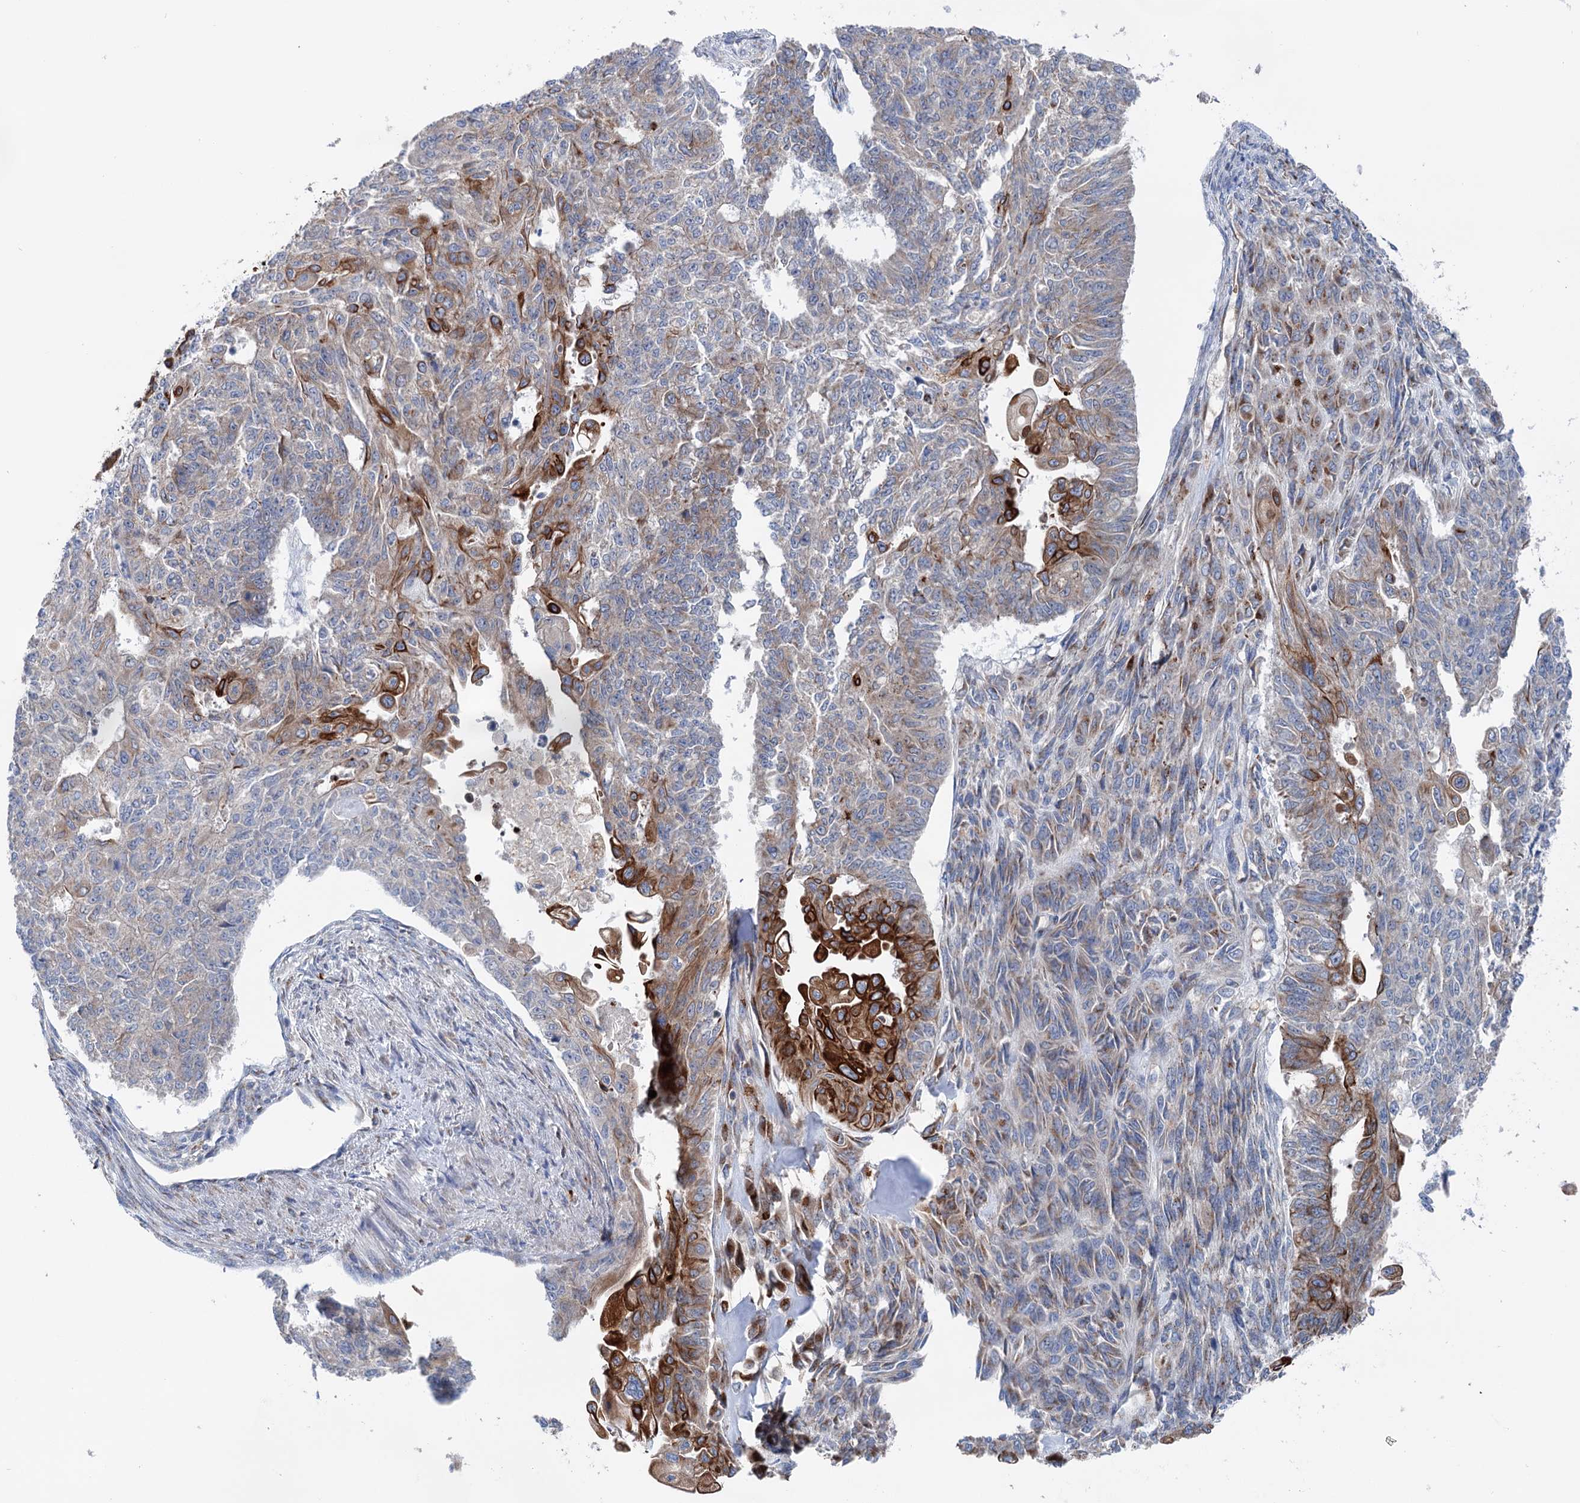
{"staining": {"intensity": "strong", "quantity": "<25%", "location": "cytoplasmic/membranous"}, "tissue": "endometrial cancer", "cell_type": "Tumor cells", "image_type": "cancer", "snomed": [{"axis": "morphology", "description": "Adenocarcinoma, NOS"}, {"axis": "topography", "description": "Endometrium"}], "caption": "Endometrial cancer (adenocarcinoma) was stained to show a protein in brown. There is medium levels of strong cytoplasmic/membranous positivity in approximately <25% of tumor cells. The staining was performed using DAB (3,3'-diaminobenzidine) to visualize the protein expression in brown, while the nuclei were stained in blue with hematoxylin (Magnification: 20x).", "gene": "EIPR1", "patient": {"sex": "female", "age": 32}}